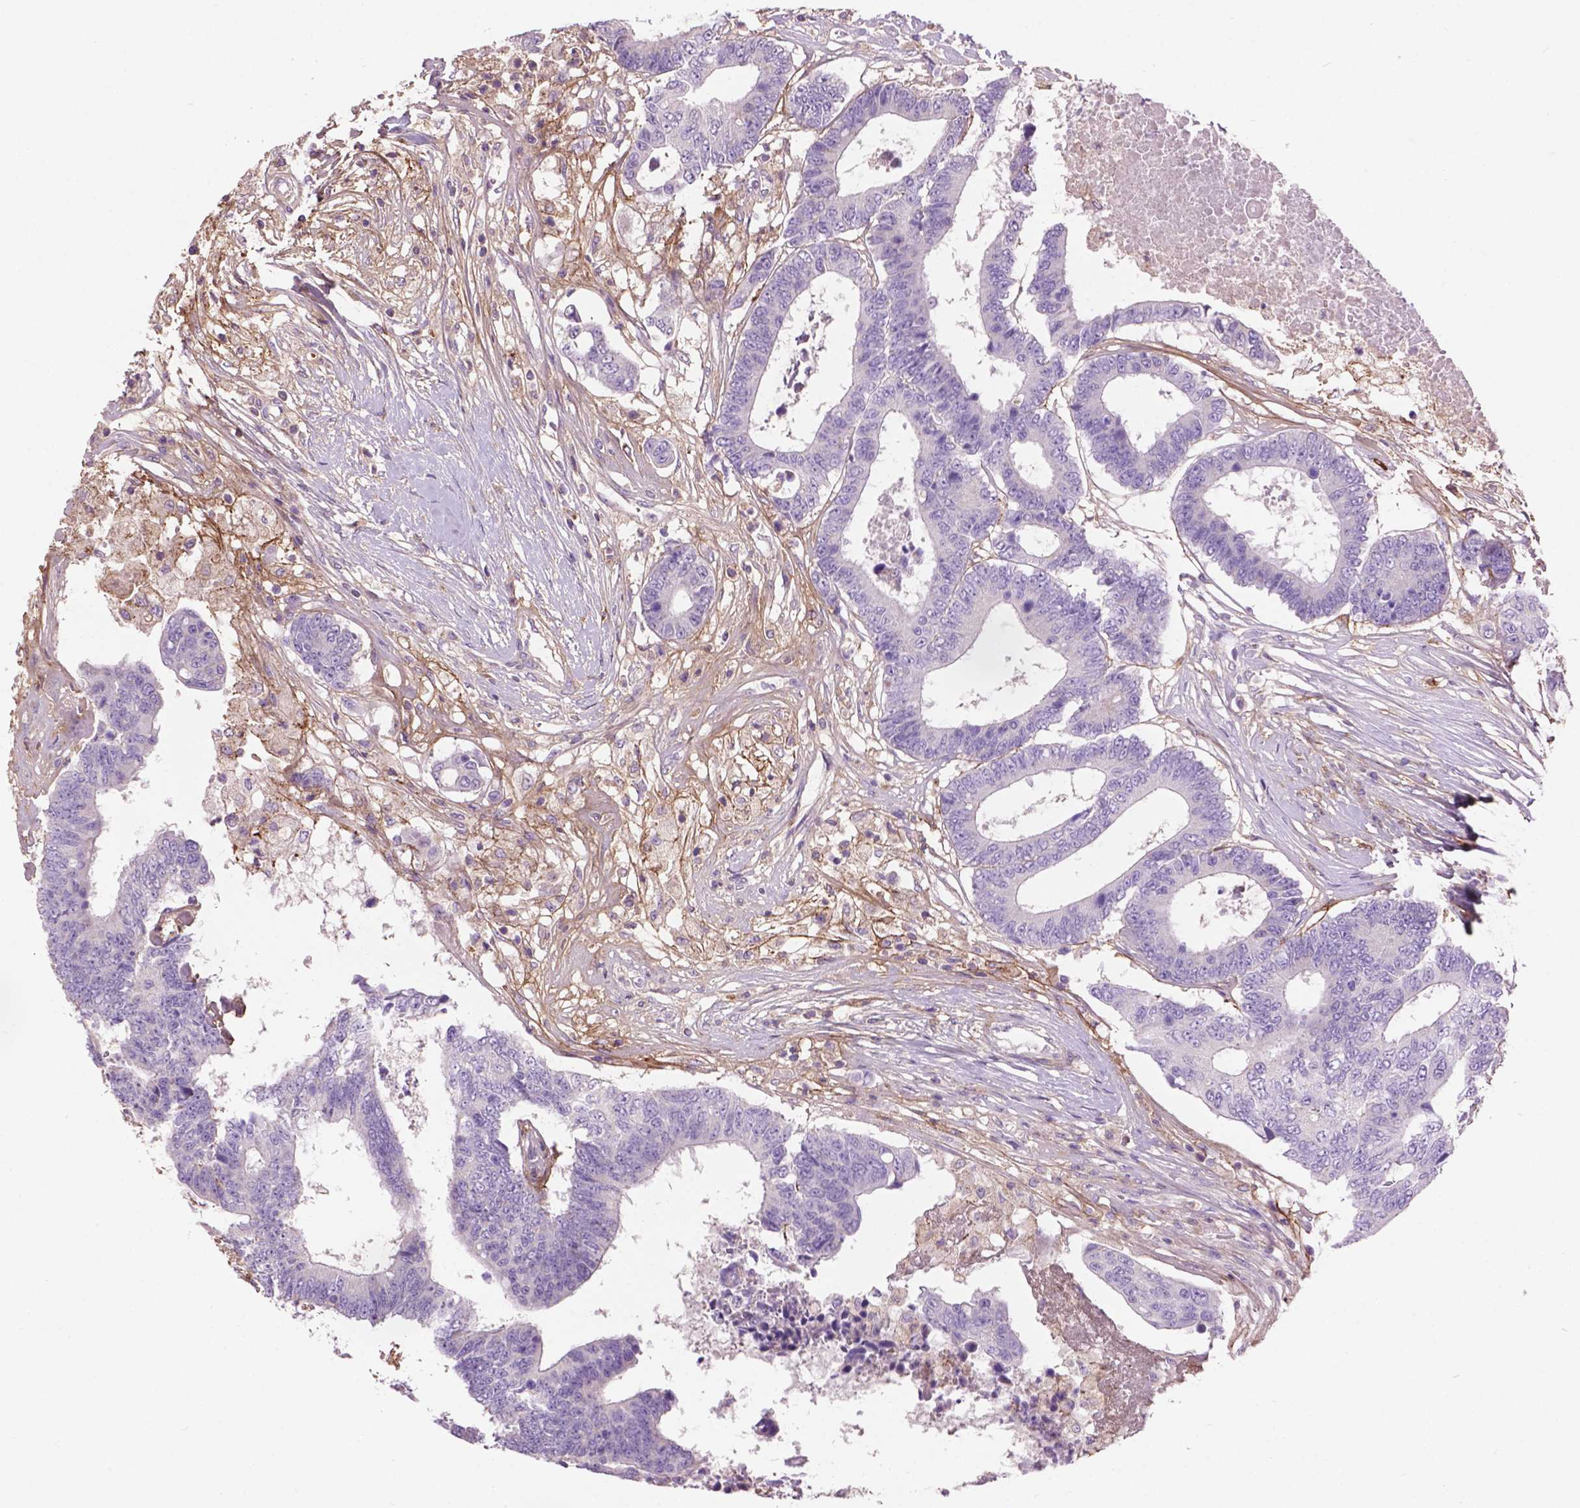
{"staining": {"intensity": "negative", "quantity": "none", "location": "none"}, "tissue": "colorectal cancer", "cell_type": "Tumor cells", "image_type": "cancer", "snomed": [{"axis": "morphology", "description": "Adenocarcinoma, NOS"}, {"axis": "topography", "description": "Colon"}], "caption": "A photomicrograph of human adenocarcinoma (colorectal) is negative for staining in tumor cells. The staining is performed using DAB (3,3'-diaminobenzidine) brown chromogen with nuclei counter-stained in using hematoxylin.", "gene": "LRRC3C", "patient": {"sex": "female", "age": 48}}